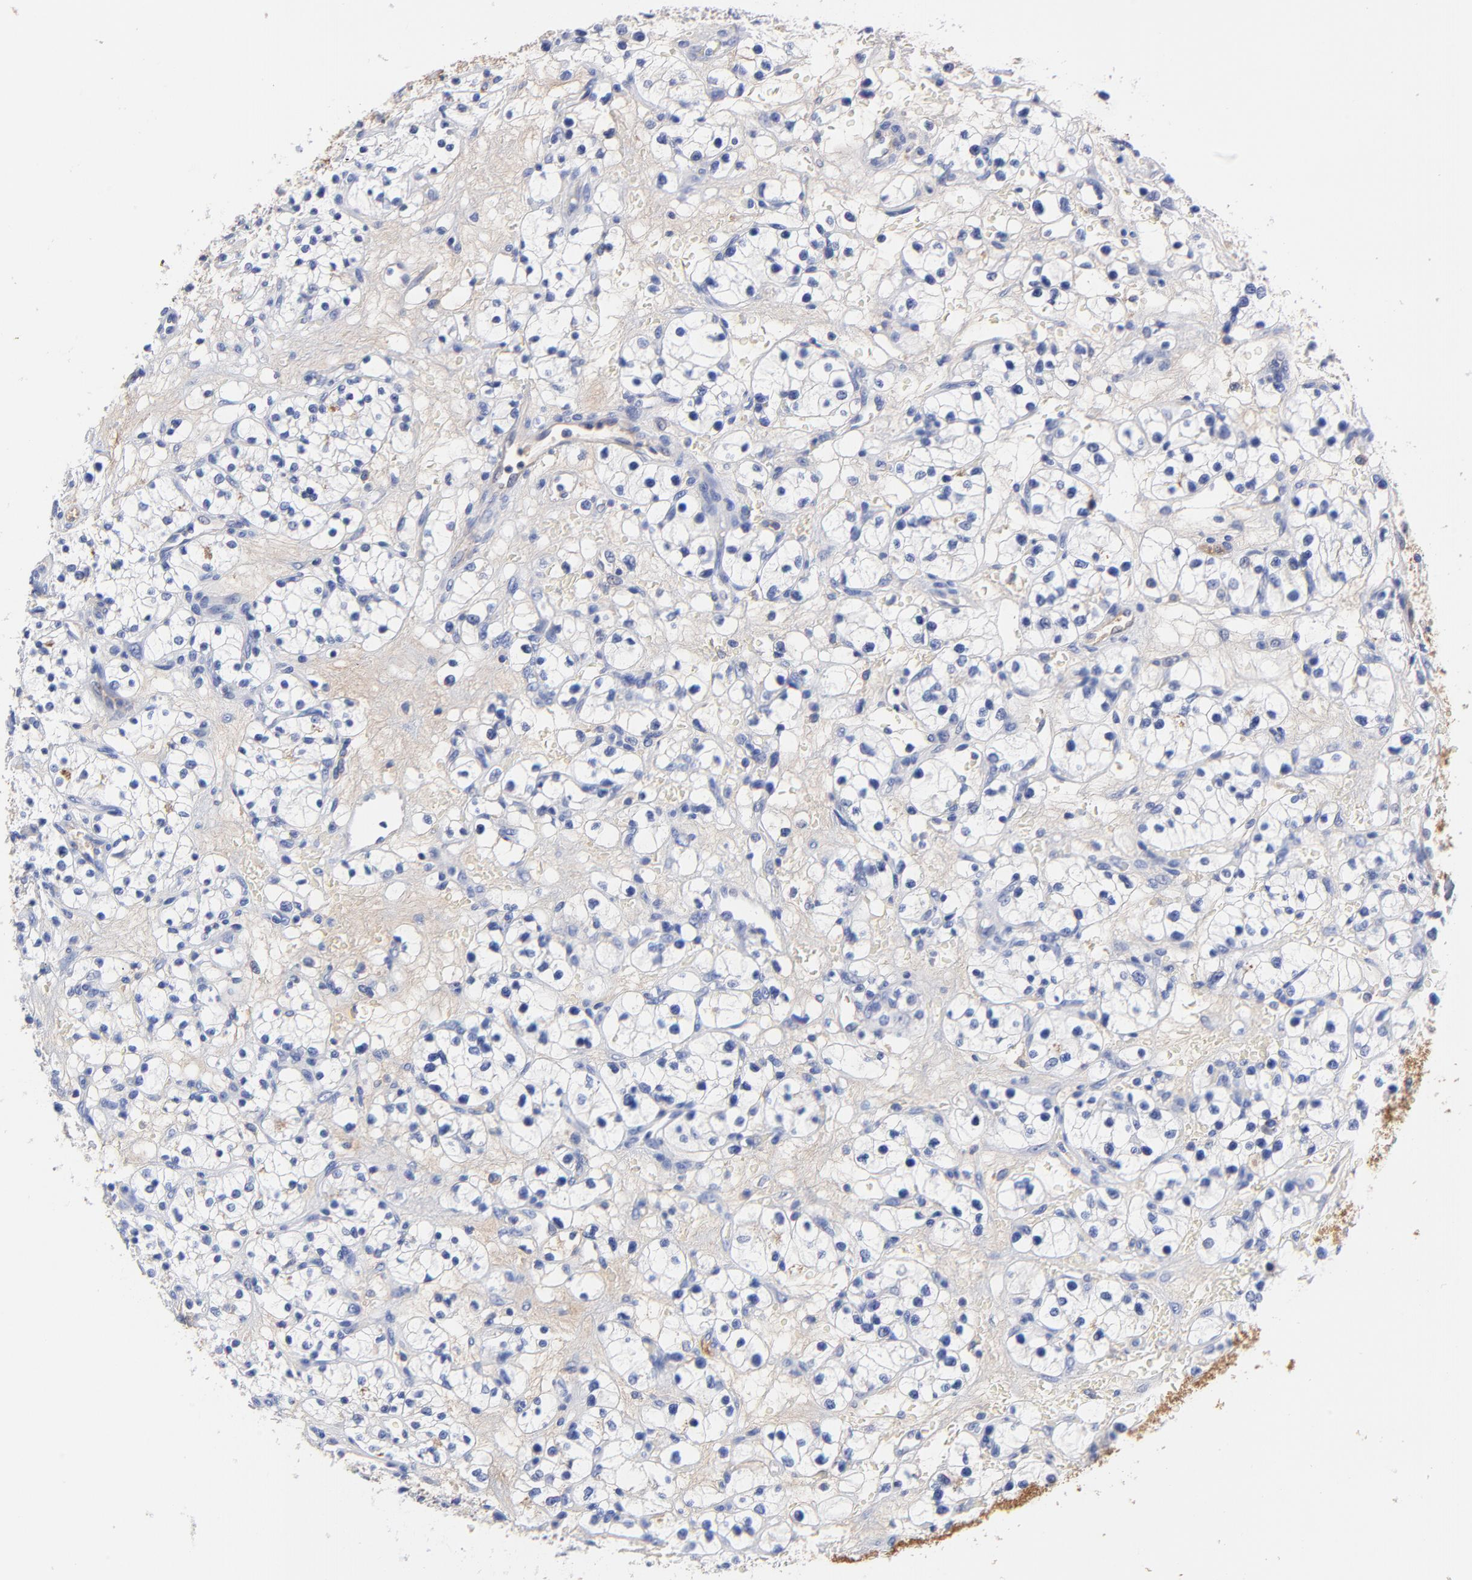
{"staining": {"intensity": "negative", "quantity": "none", "location": "none"}, "tissue": "renal cancer", "cell_type": "Tumor cells", "image_type": "cancer", "snomed": [{"axis": "morphology", "description": "Adenocarcinoma, NOS"}, {"axis": "topography", "description": "Kidney"}], "caption": "Renal cancer was stained to show a protein in brown. There is no significant staining in tumor cells.", "gene": "IGLV3-10", "patient": {"sex": "female", "age": 60}}